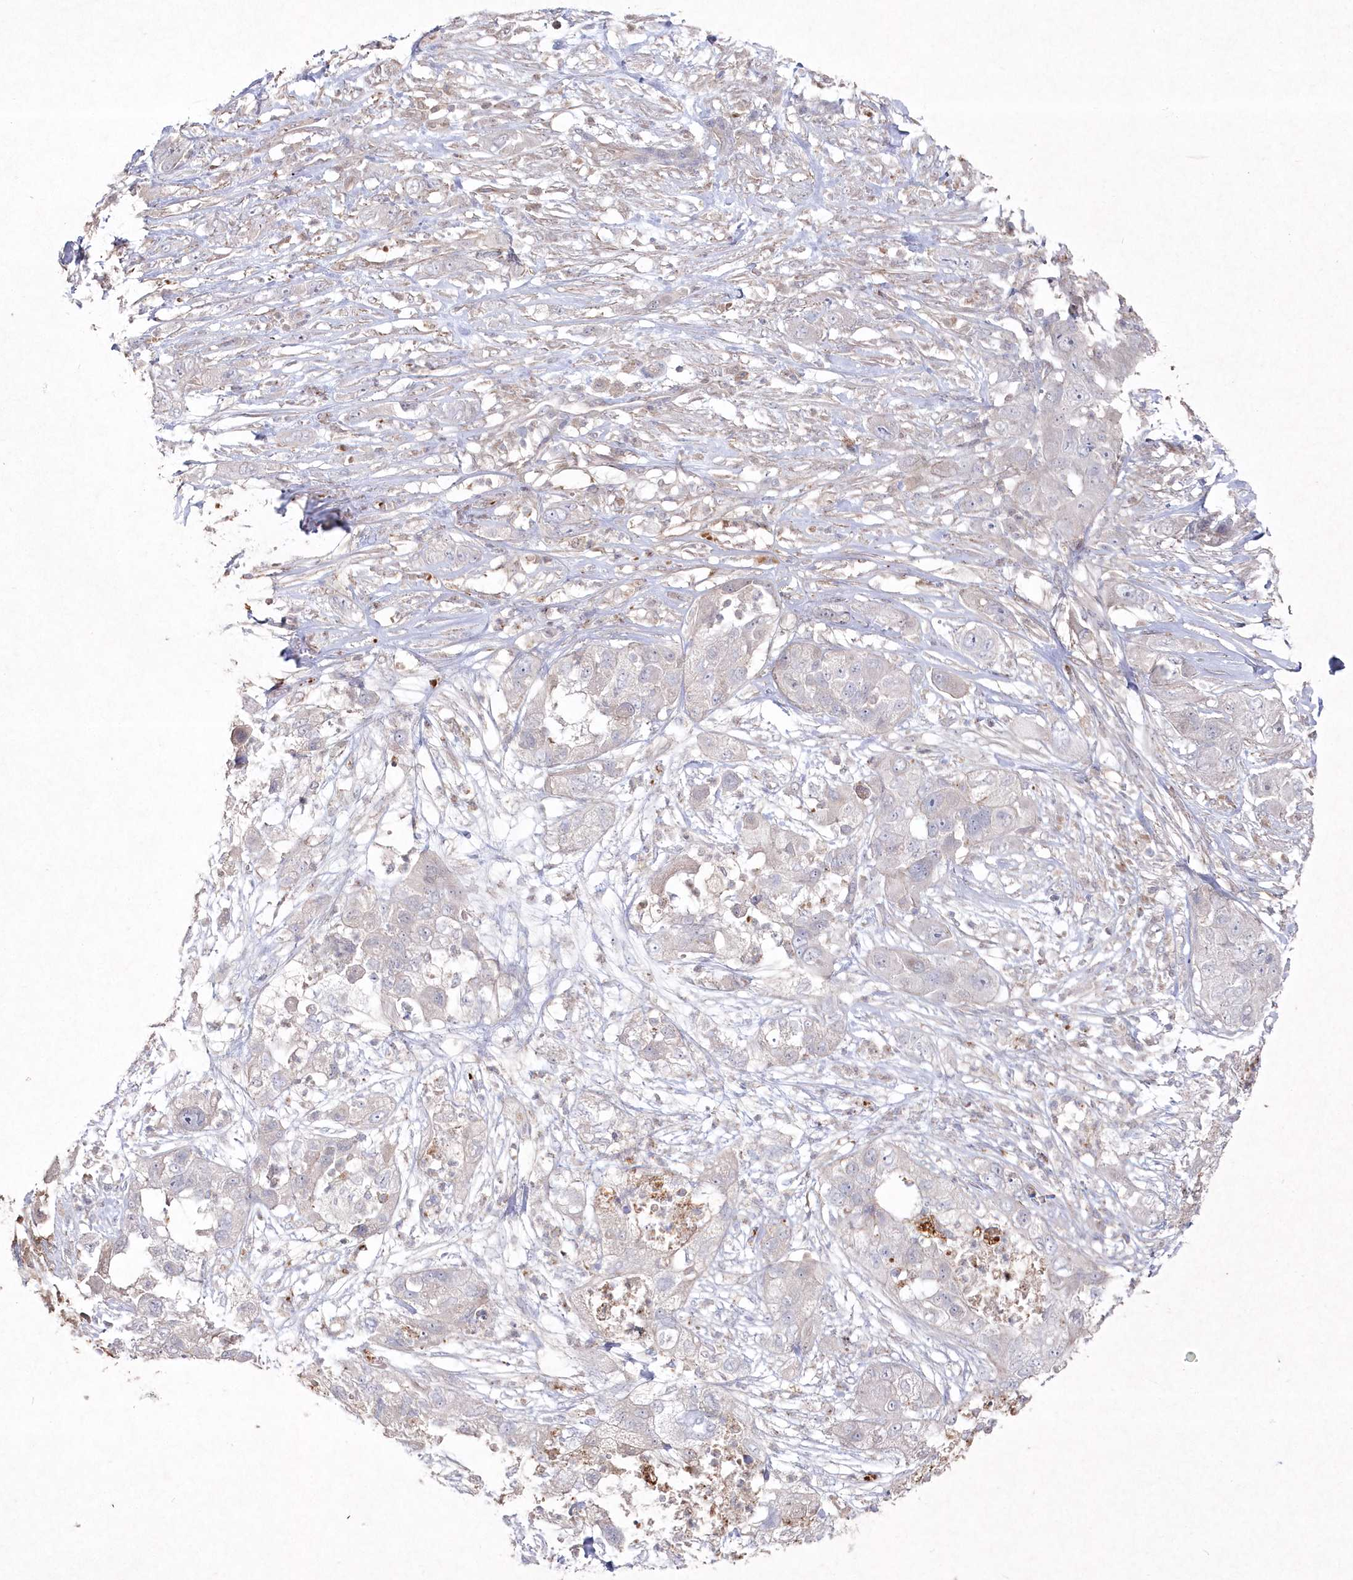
{"staining": {"intensity": "negative", "quantity": "none", "location": "none"}, "tissue": "pancreatic cancer", "cell_type": "Tumor cells", "image_type": "cancer", "snomed": [{"axis": "morphology", "description": "Adenocarcinoma, NOS"}, {"axis": "topography", "description": "Pancreas"}], "caption": "Immunohistochemistry micrograph of neoplastic tissue: pancreatic adenocarcinoma stained with DAB (3,3'-diaminobenzidine) exhibits no significant protein staining in tumor cells. (DAB (3,3'-diaminobenzidine) IHC, high magnification).", "gene": "TGFBRAP1", "patient": {"sex": "female", "age": 78}}